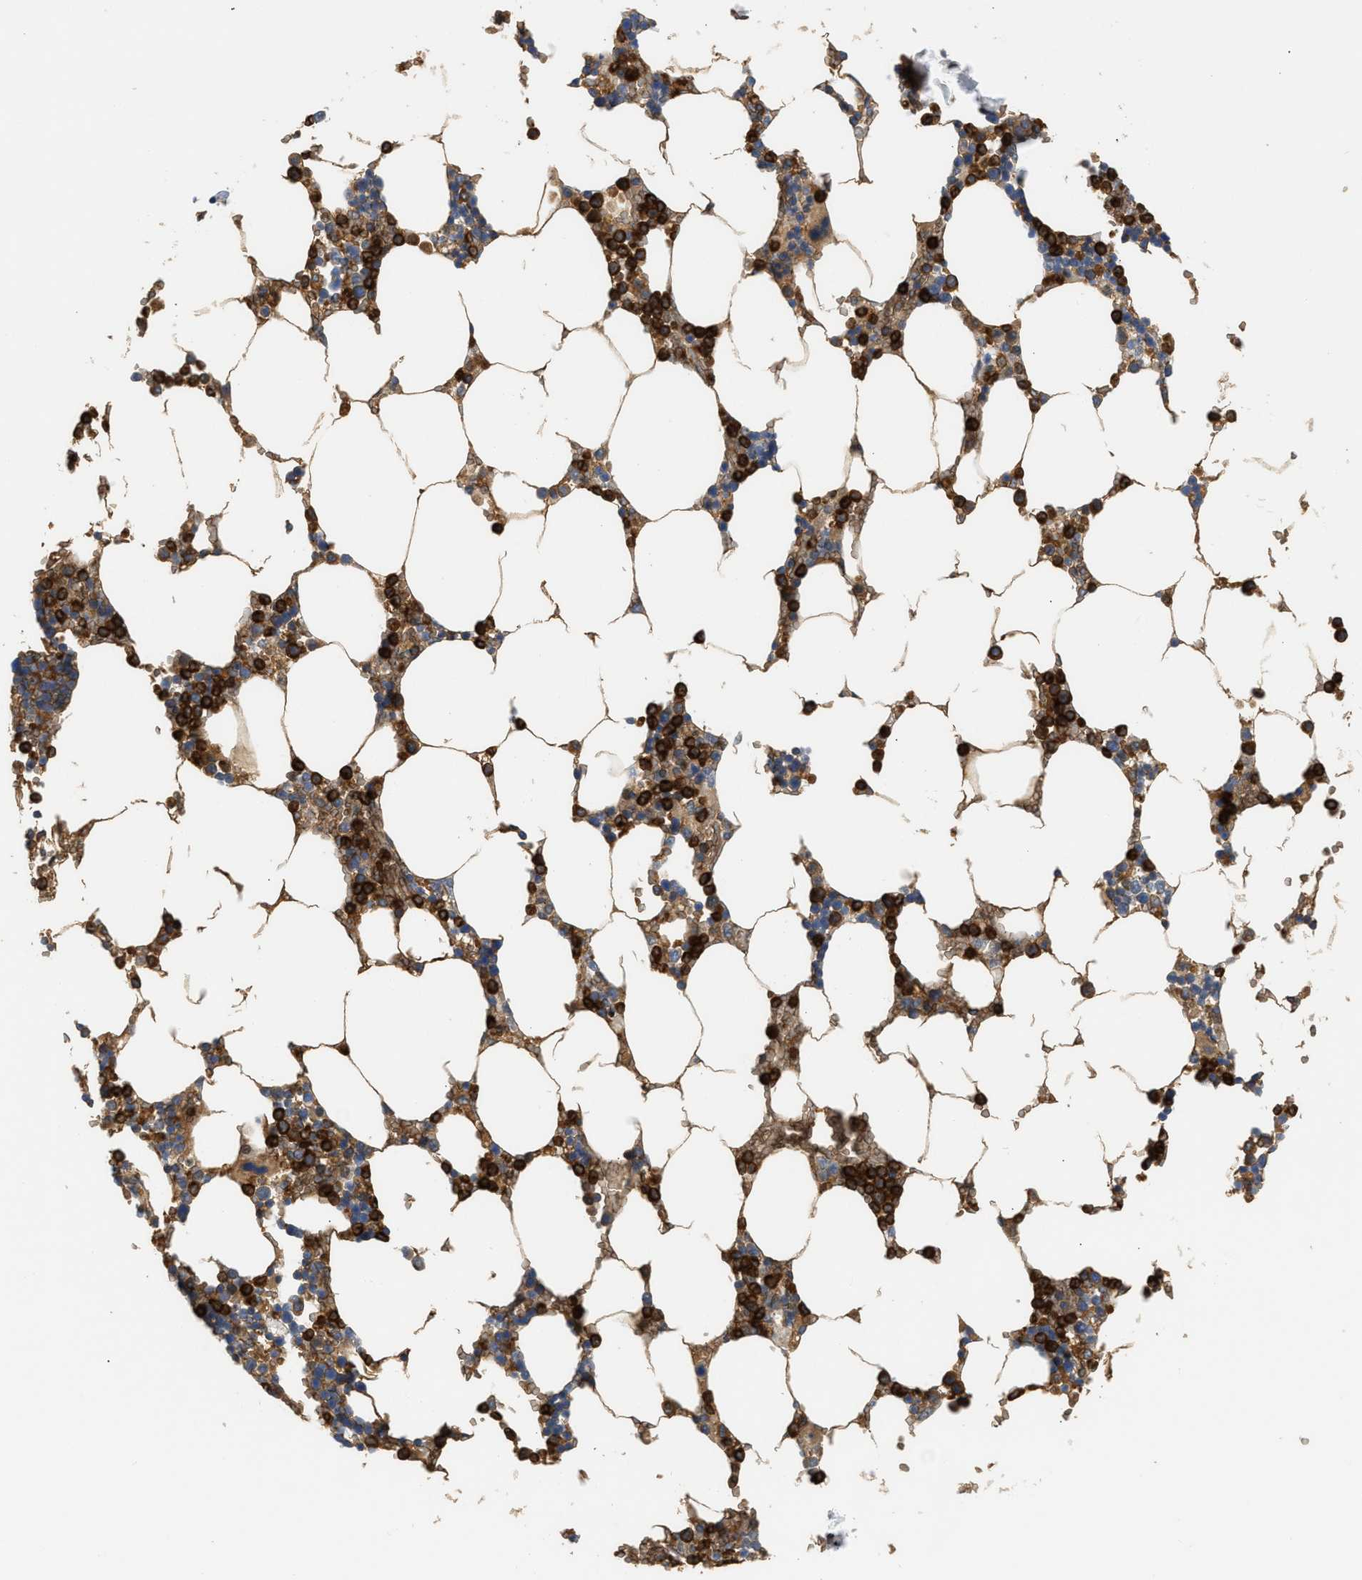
{"staining": {"intensity": "strong", "quantity": ">75%", "location": "cytoplasmic/membranous"}, "tissue": "bone marrow", "cell_type": "Hematopoietic cells", "image_type": "normal", "snomed": [{"axis": "morphology", "description": "Normal tissue, NOS"}, {"axis": "topography", "description": "Bone marrow"}], "caption": "A high-resolution micrograph shows IHC staining of benign bone marrow, which demonstrates strong cytoplasmic/membranous staining in about >75% of hematopoietic cells.", "gene": "RAB31", "patient": {"sex": "male", "age": 70}}